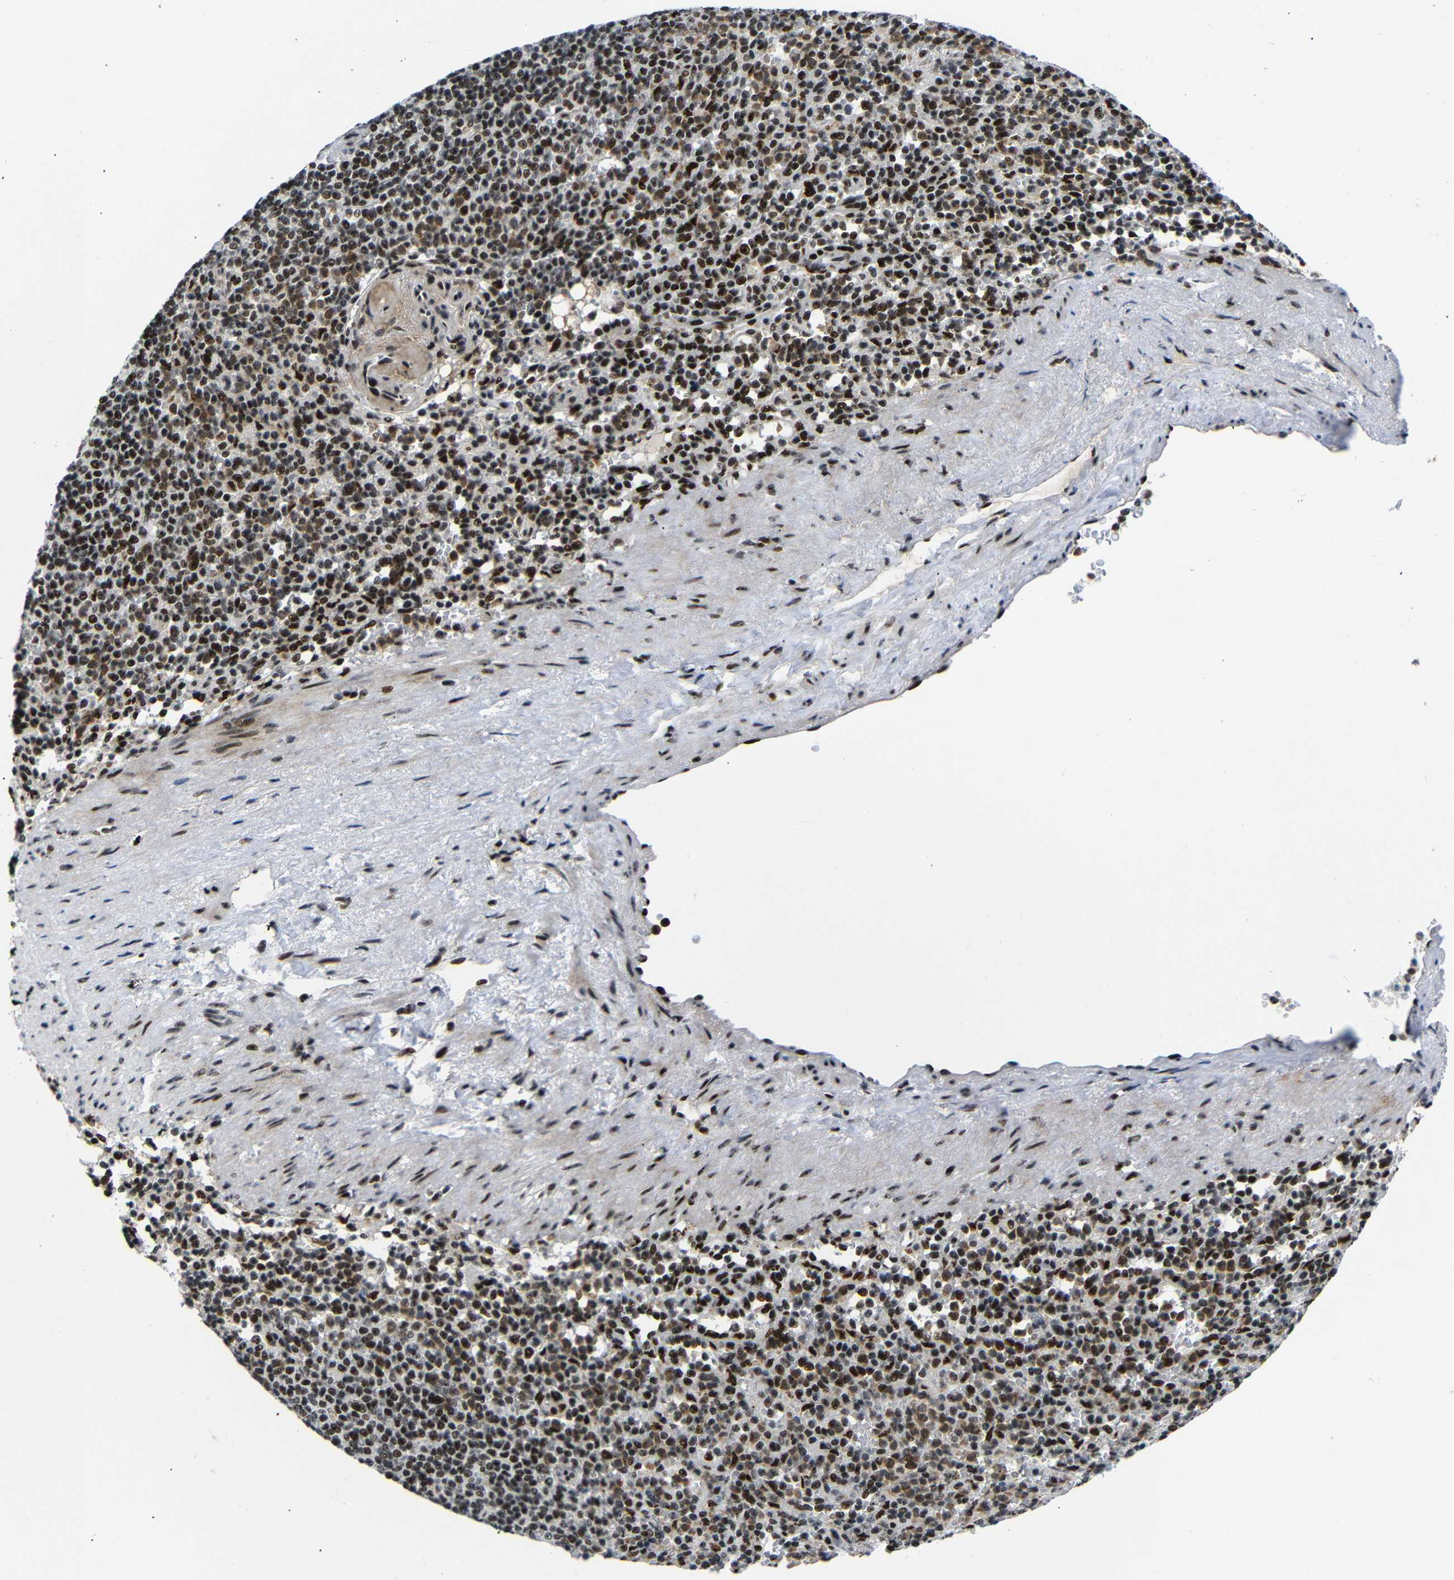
{"staining": {"intensity": "strong", "quantity": ">75%", "location": "nuclear"}, "tissue": "spleen", "cell_type": "Cells in red pulp", "image_type": "normal", "snomed": [{"axis": "morphology", "description": "Normal tissue, NOS"}, {"axis": "topography", "description": "Spleen"}], "caption": "Immunohistochemistry of unremarkable human spleen shows high levels of strong nuclear staining in about >75% of cells in red pulp. (DAB IHC, brown staining for protein, blue staining for nuclei).", "gene": "SETDB2", "patient": {"sex": "female", "age": 74}}